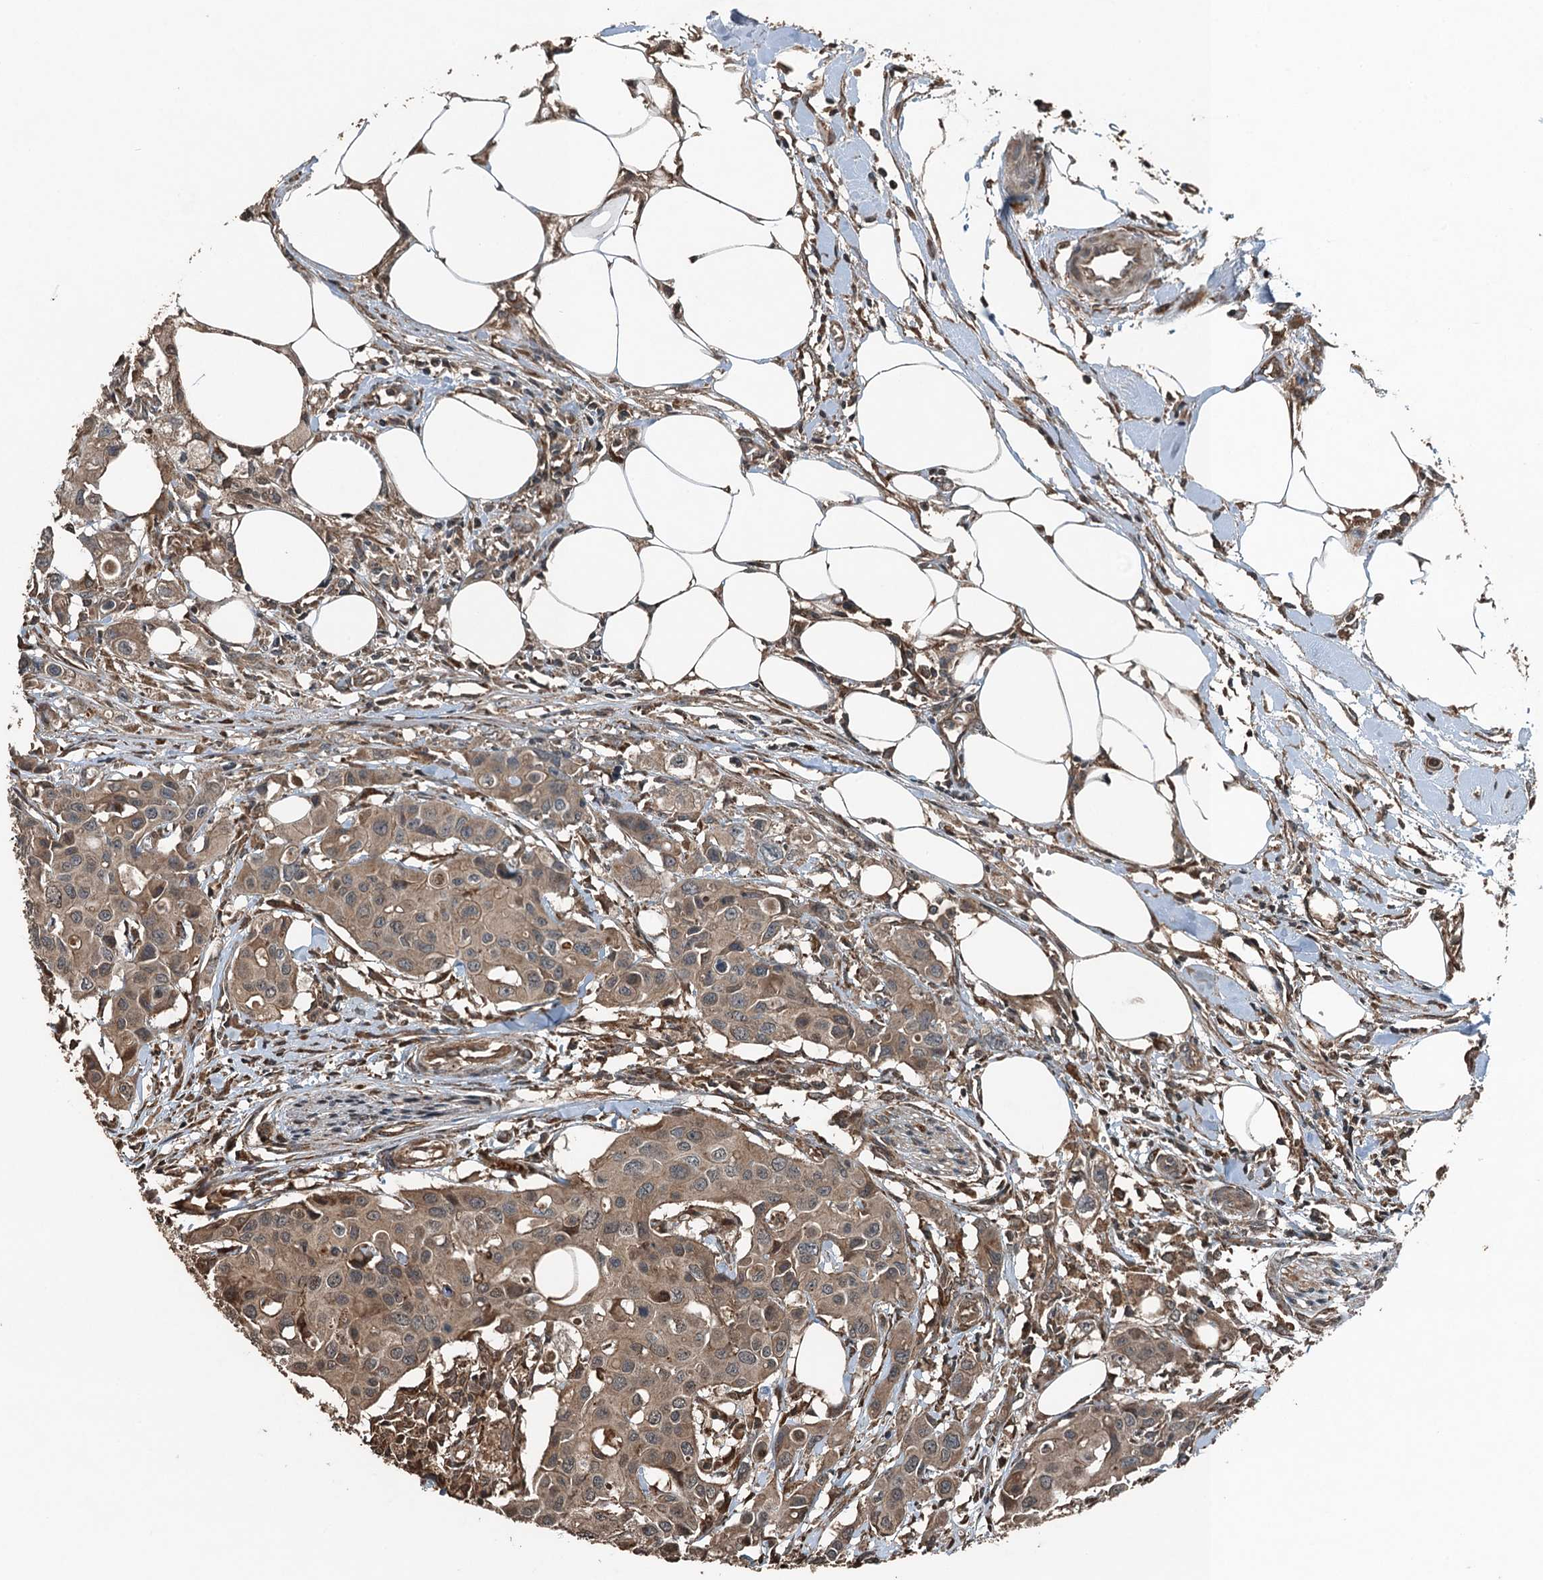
{"staining": {"intensity": "moderate", "quantity": ">75%", "location": "cytoplasmic/membranous,nuclear"}, "tissue": "colorectal cancer", "cell_type": "Tumor cells", "image_type": "cancer", "snomed": [{"axis": "morphology", "description": "Adenocarcinoma, NOS"}, {"axis": "topography", "description": "Colon"}], "caption": "Tumor cells exhibit moderate cytoplasmic/membranous and nuclear positivity in approximately >75% of cells in colorectal cancer (adenocarcinoma).", "gene": "TCTN1", "patient": {"sex": "male", "age": 77}}